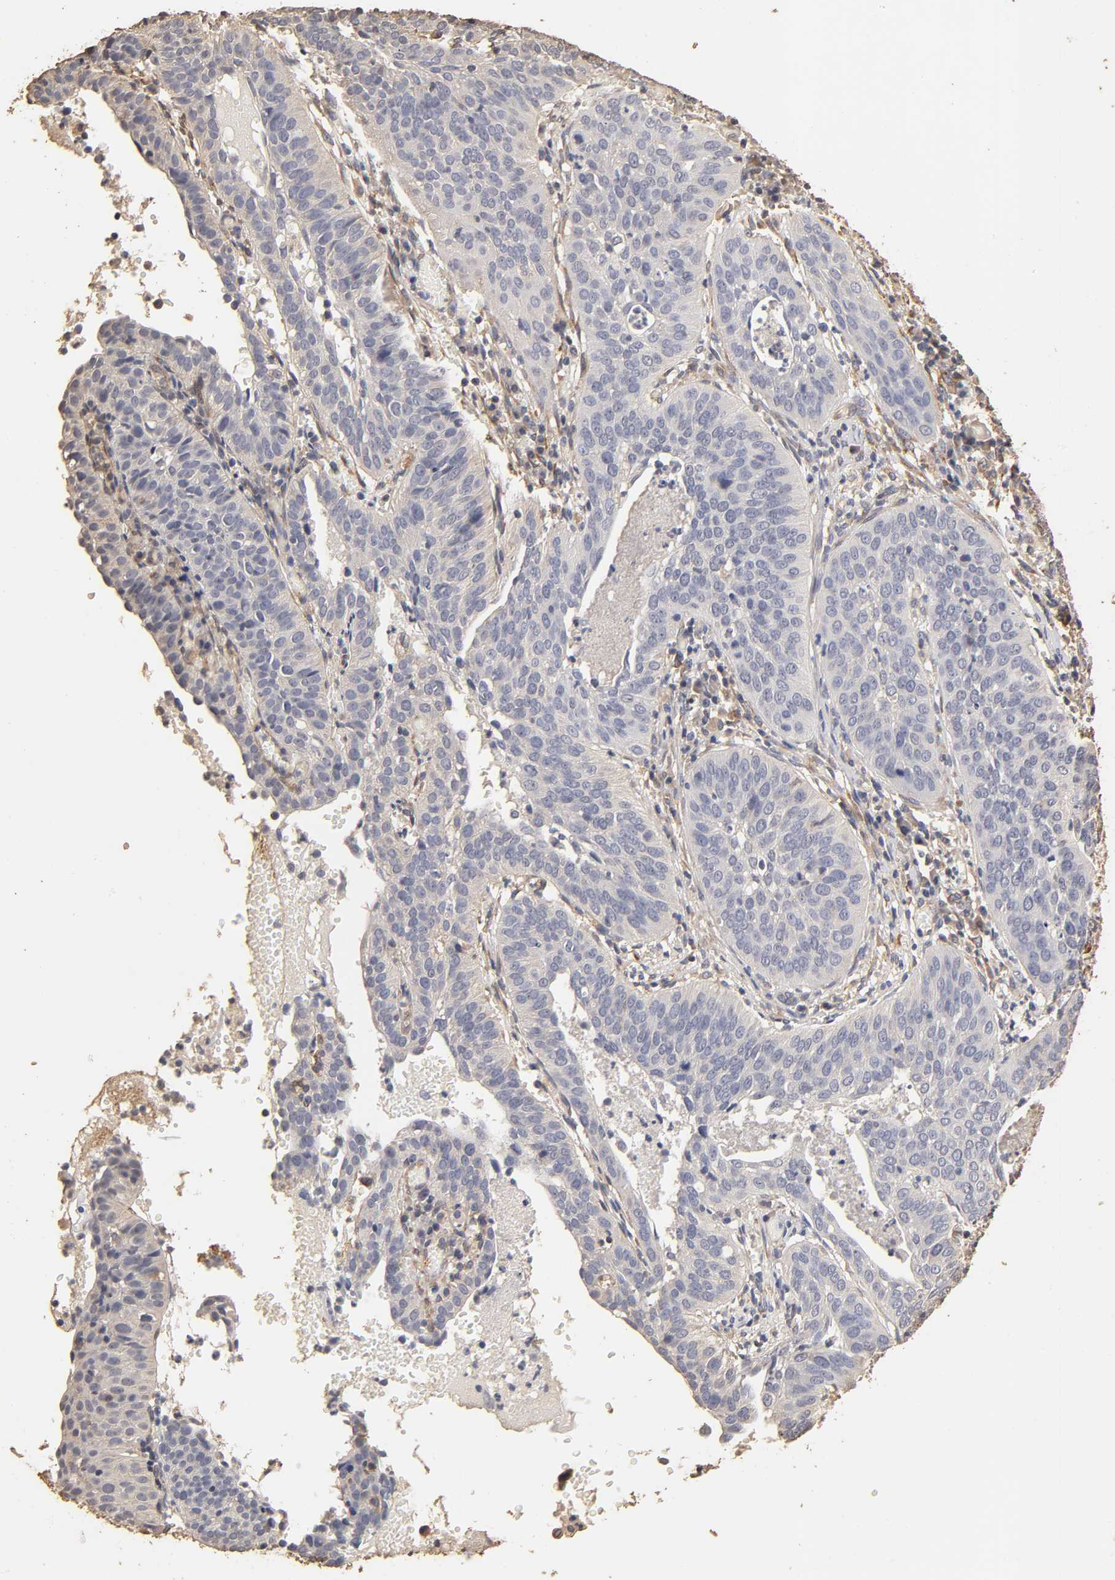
{"staining": {"intensity": "negative", "quantity": "none", "location": "none"}, "tissue": "cervical cancer", "cell_type": "Tumor cells", "image_type": "cancer", "snomed": [{"axis": "morphology", "description": "Squamous cell carcinoma, NOS"}, {"axis": "topography", "description": "Cervix"}], "caption": "Squamous cell carcinoma (cervical) was stained to show a protein in brown. There is no significant positivity in tumor cells.", "gene": "VSIG4", "patient": {"sex": "female", "age": 39}}